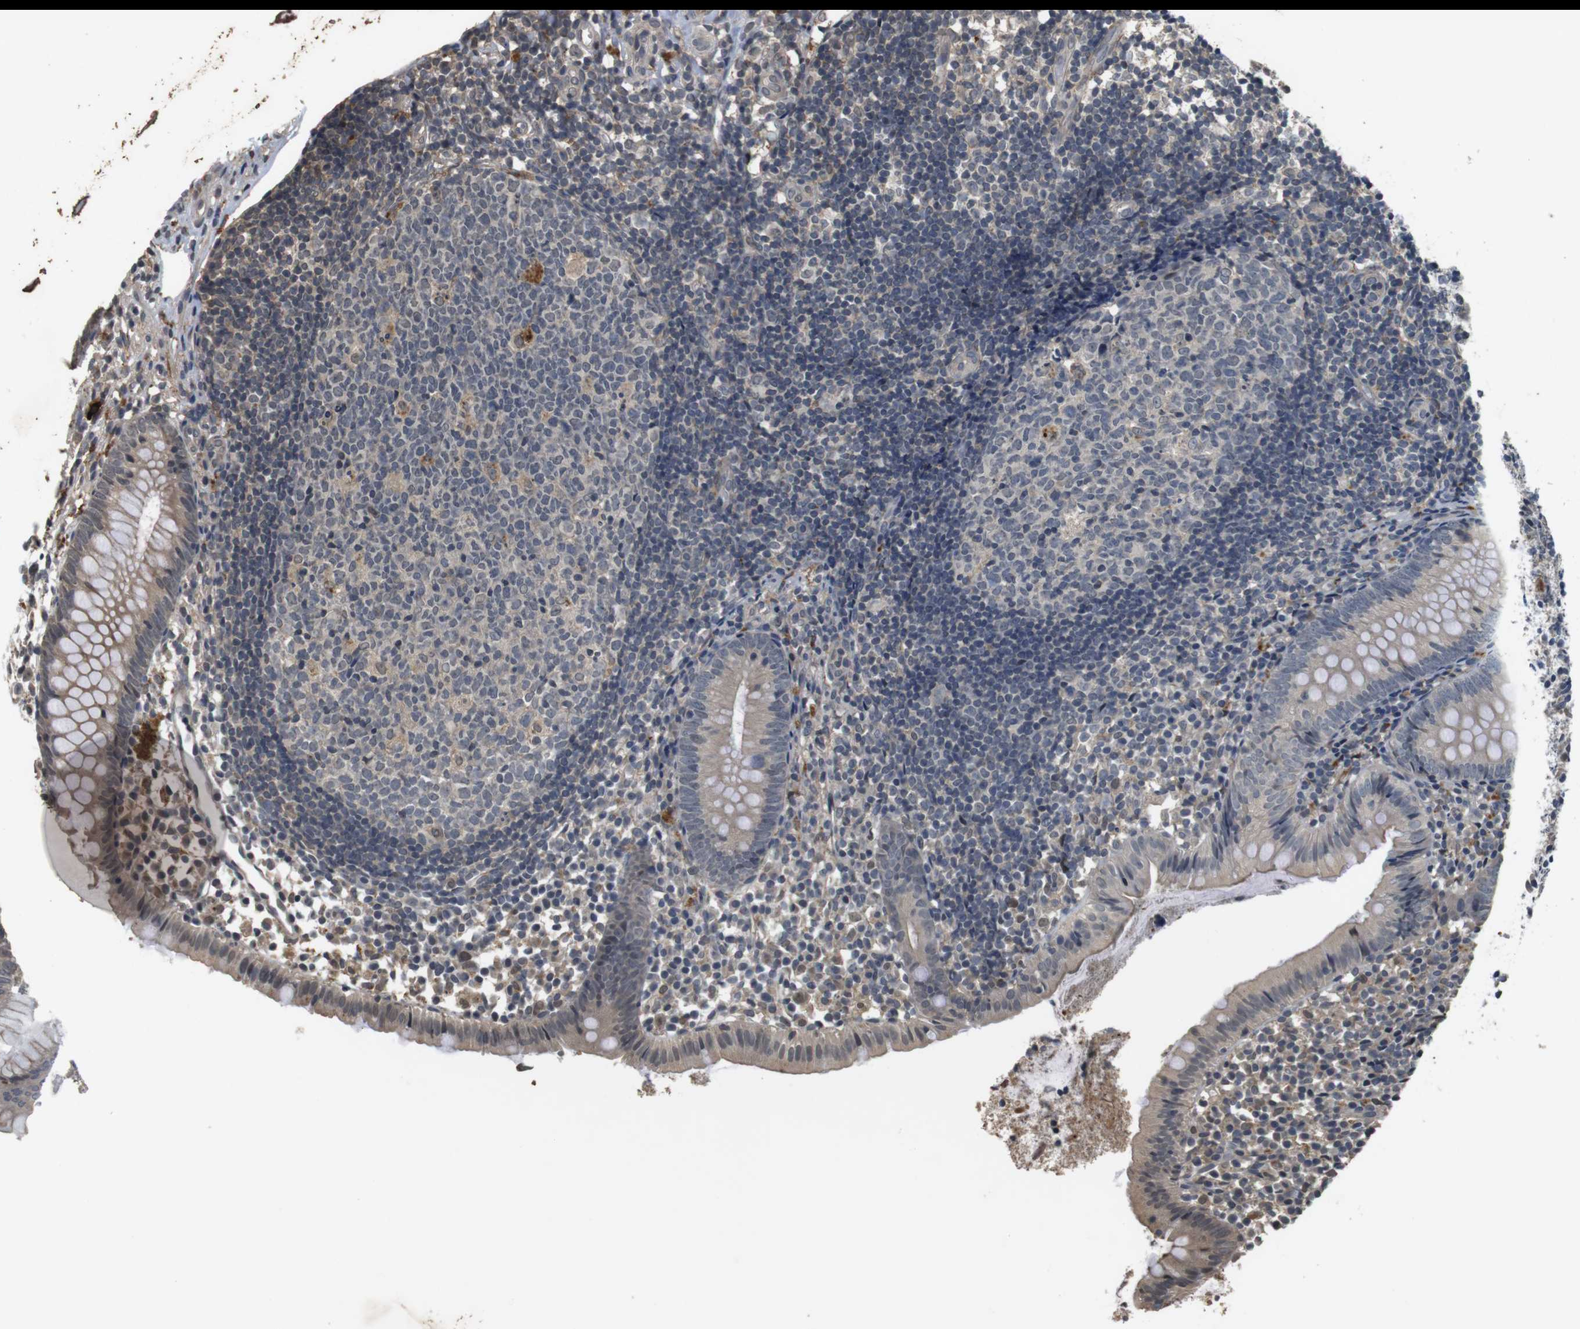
{"staining": {"intensity": "weak", "quantity": ">75%", "location": "cytoplasmic/membranous"}, "tissue": "appendix", "cell_type": "Glandular cells", "image_type": "normal", "snomed": [{"axis": "morphology", "description": "Normal tissue, NOS"}, {"axis": "topography", "description": "Appendix"}], "caption": "Glandular cells exhibit low levels of weak cytoplasmic/membranous positivity in about >75% of cells in benign human appendix. The staining was performed using DAB, with brown indicating positive protein expression. Nuclei are stained blue with hematoxylin.", "gene": "FZD10", "patient": {"sex": "female", "age": 20}}